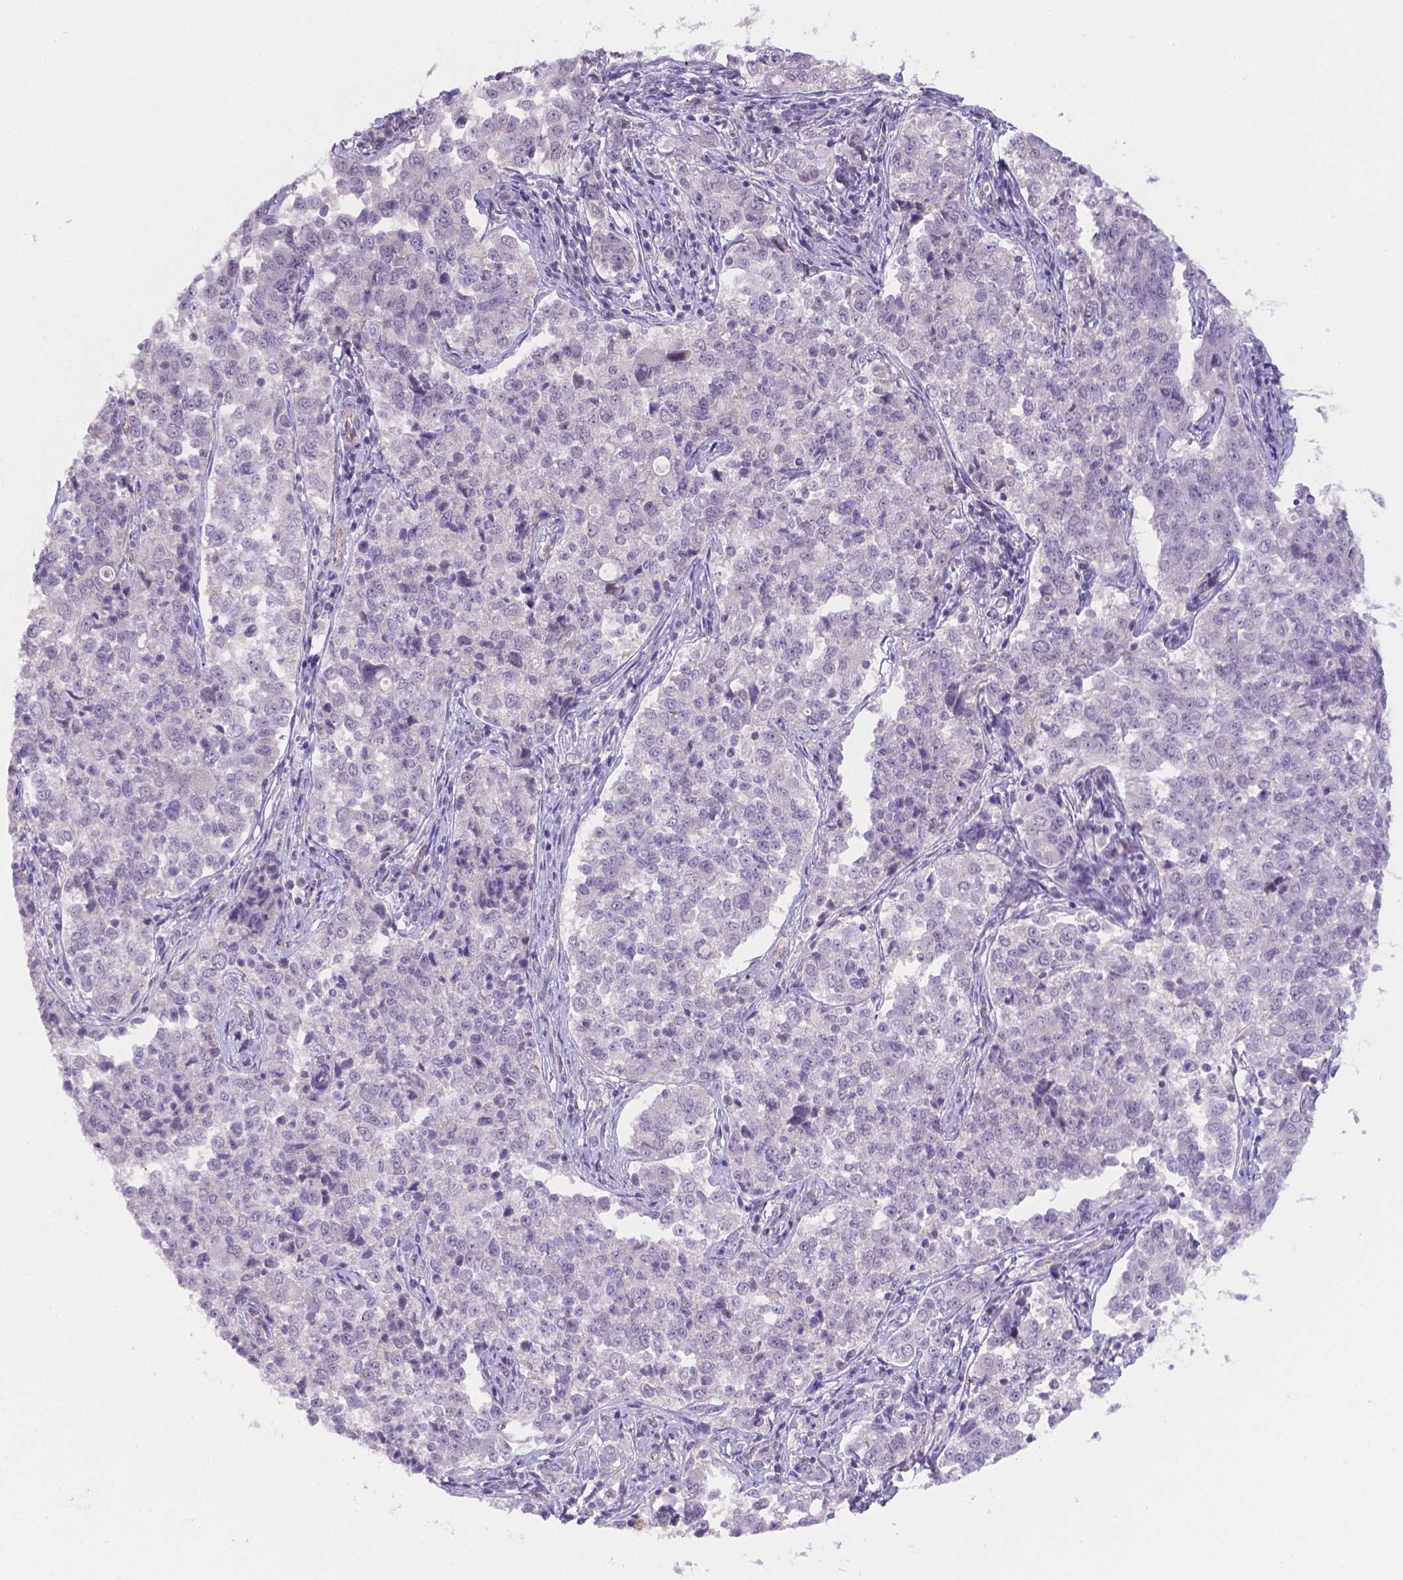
{"staining": {"intensity": "negative", "quantity": "none", "location": "none"}, "tissue": "endometrial cancer", "cell_type": "Tumor cells", "image_type": "cancer", "snomed": [{"axis": "morphology", "description": "Adenocarcinoma, NOS"}, {"axis": "topography", "description": "Endometrium"}], "caption": "DAB immunohistochemical staining of endometrial adenocarcinoma displays no significant staining in tumor cells. (DAB immunohistochemistry (IHC) visualized using brightfield microscopy, high magnification).", "gene": "NXPE2", "patient": {"sex": "female", "age": 43}}